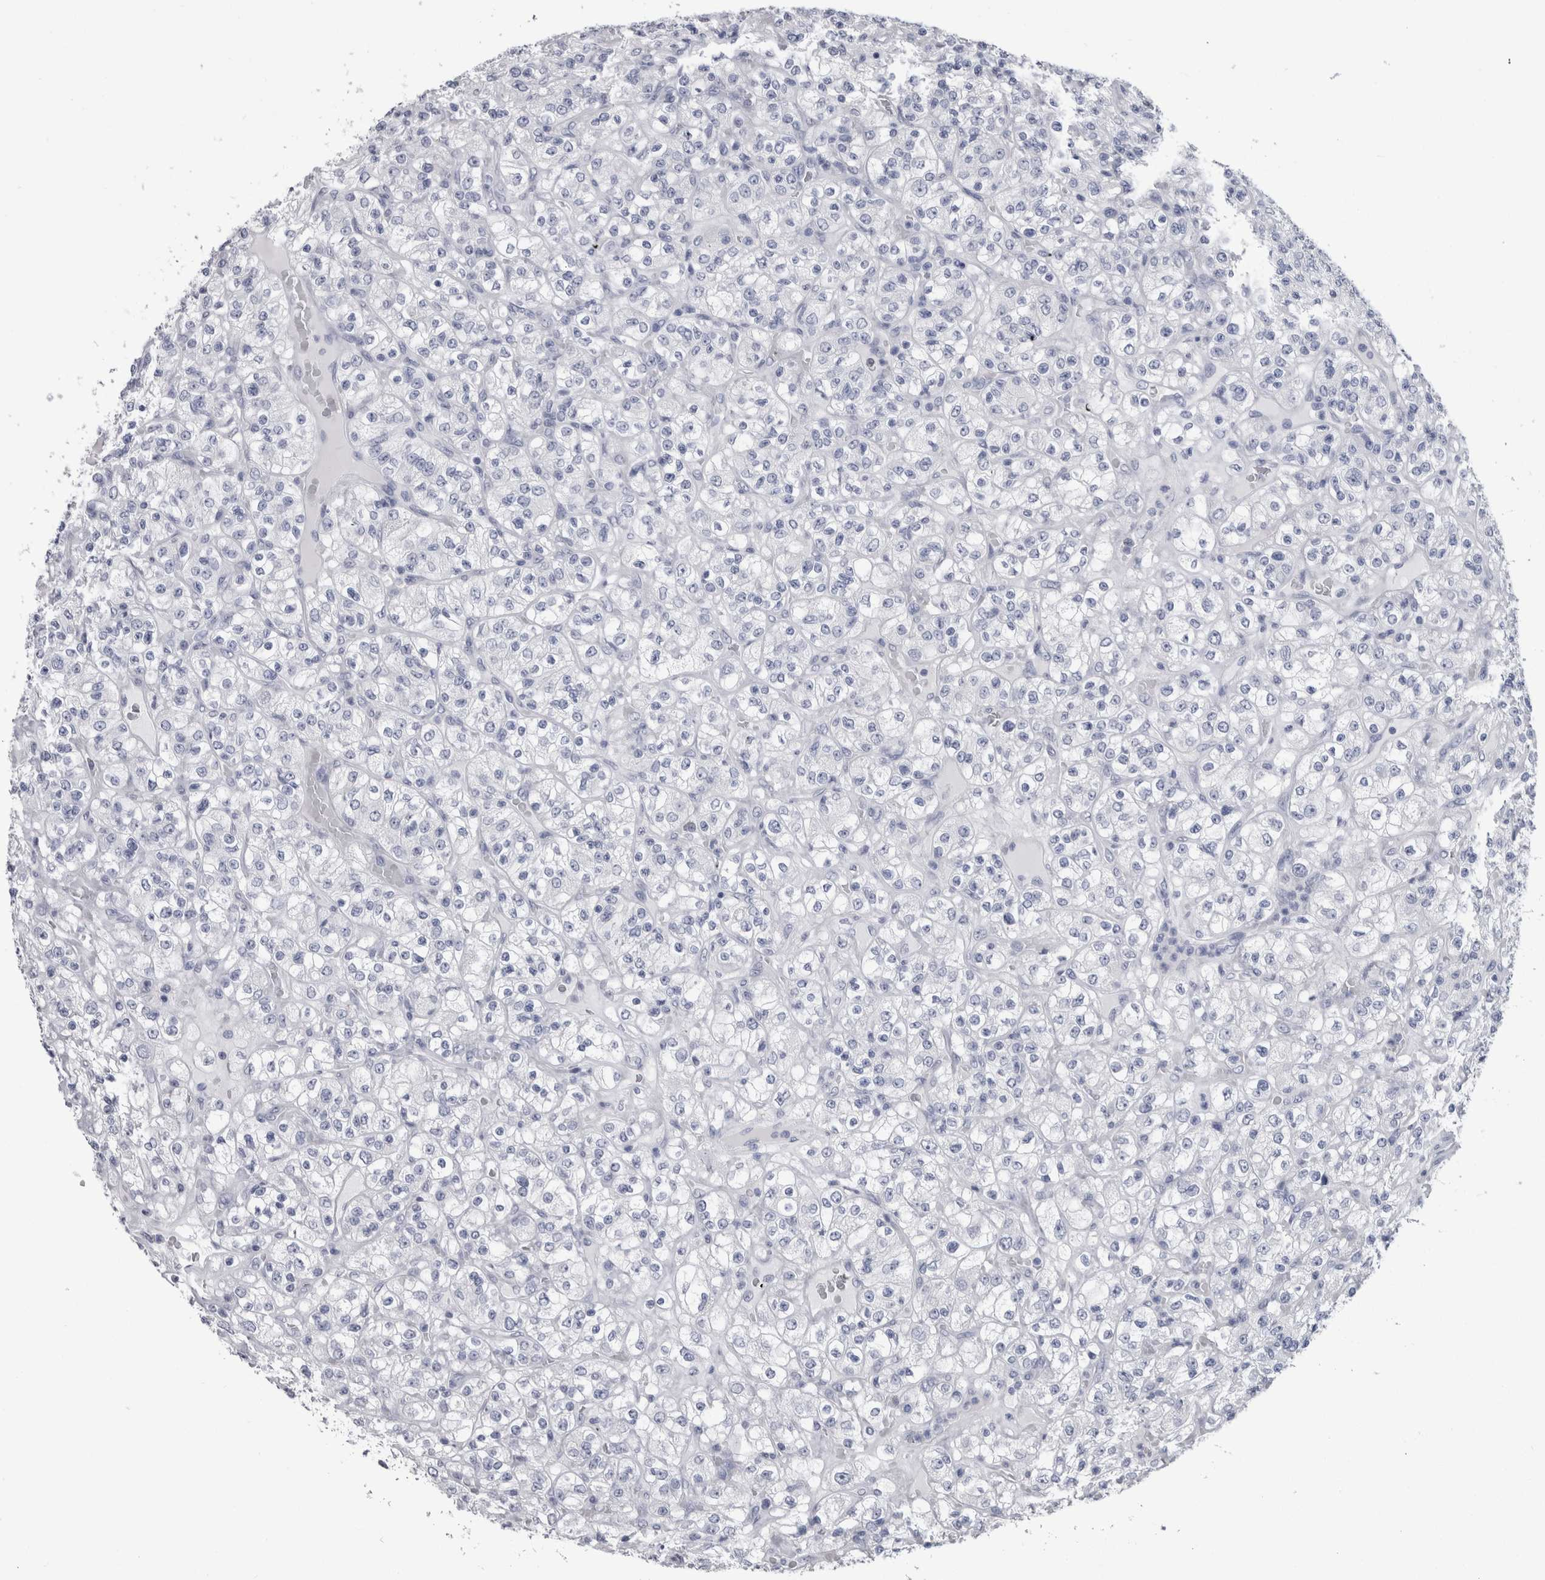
{"staining": {"intensity": "negative", "quantity": "none", "location": "none"}, "tissue": "renal cancer", "cell_type": "Tumor cells", "image_type": "cancer", "snomed": [{"axis": "morphology", "description": "Normal tissue, NOS"}, {"axis": "morphology", "description": "Adenocarcinoma, NOS"}, {"axis": "topography", "description": "Kidney"}], "caption": "DAB (3,3'-diaminobenzidine) immunohistochemical staining of human adenocarcinoma (renal) displays no significant positivity in tumor cells.", "gene": "PTH", "patient": {"sex": "female", "age": 72}}